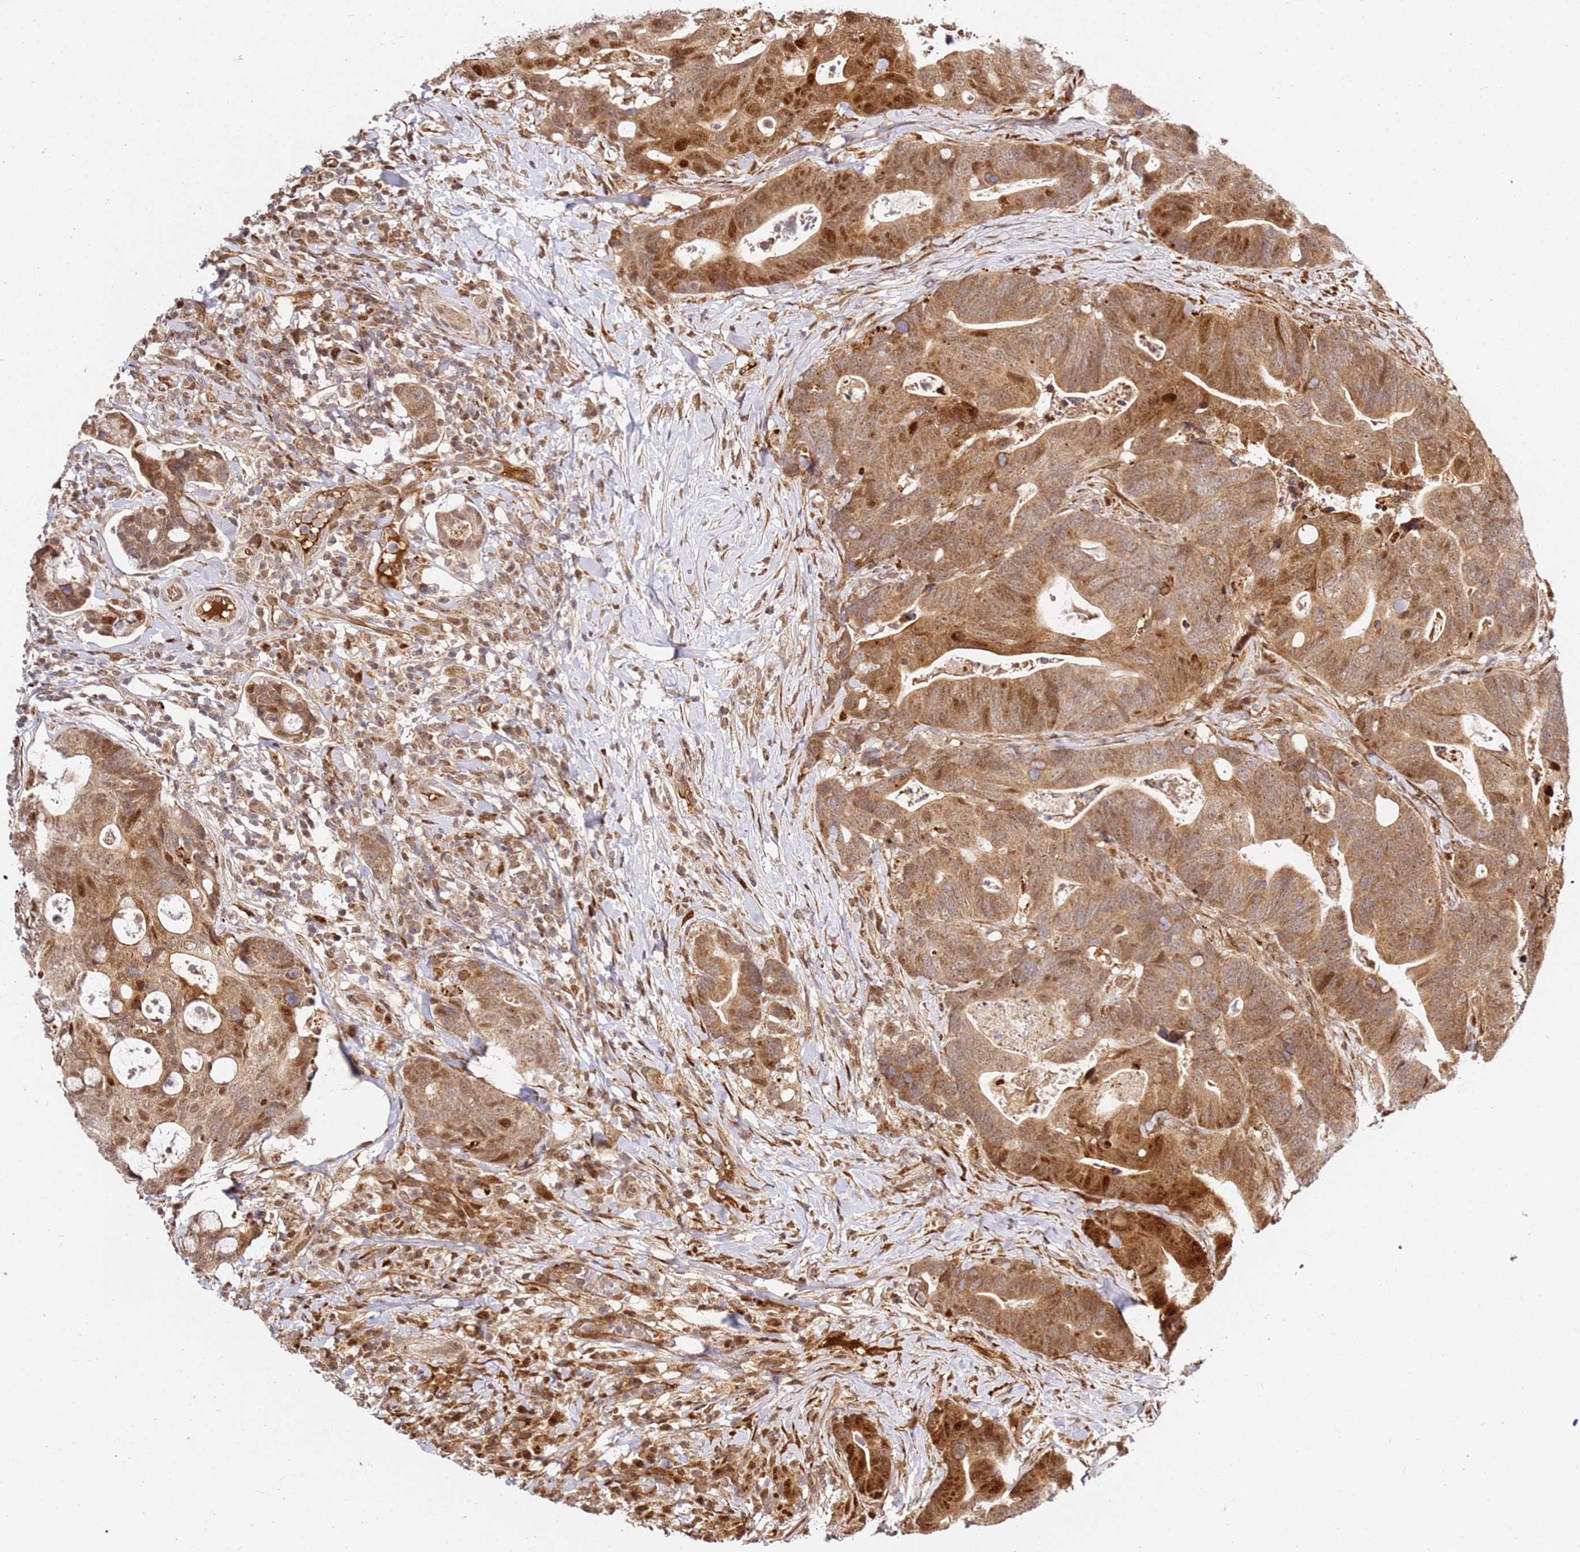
{"staining": {"intensity": "moderate", "quantity": ">75%", "location": "cytoplasmic/membranous,nuclear"}, "tissue": "colorectal cancer", "cell_type": "Tumor cells", "image_type": "cancer", "snomed": [{"axis": "morphology", "description": "Adenocarcinoma, NOS"}, {"axis": "topography", "description": "Colon"}], "caption": "IHC of colorectal adenocarcinoma demonstrates medium levels of moderate cytoplasmic/membranous and nuclear positivity in about >75% of tumor cells. (DAB (3,3'-diaminobenzidine) = brown stain, brightfield microscopy at high magnification).", "gene": "SMOX", "patient": {"sex": "female", "age": 82}}